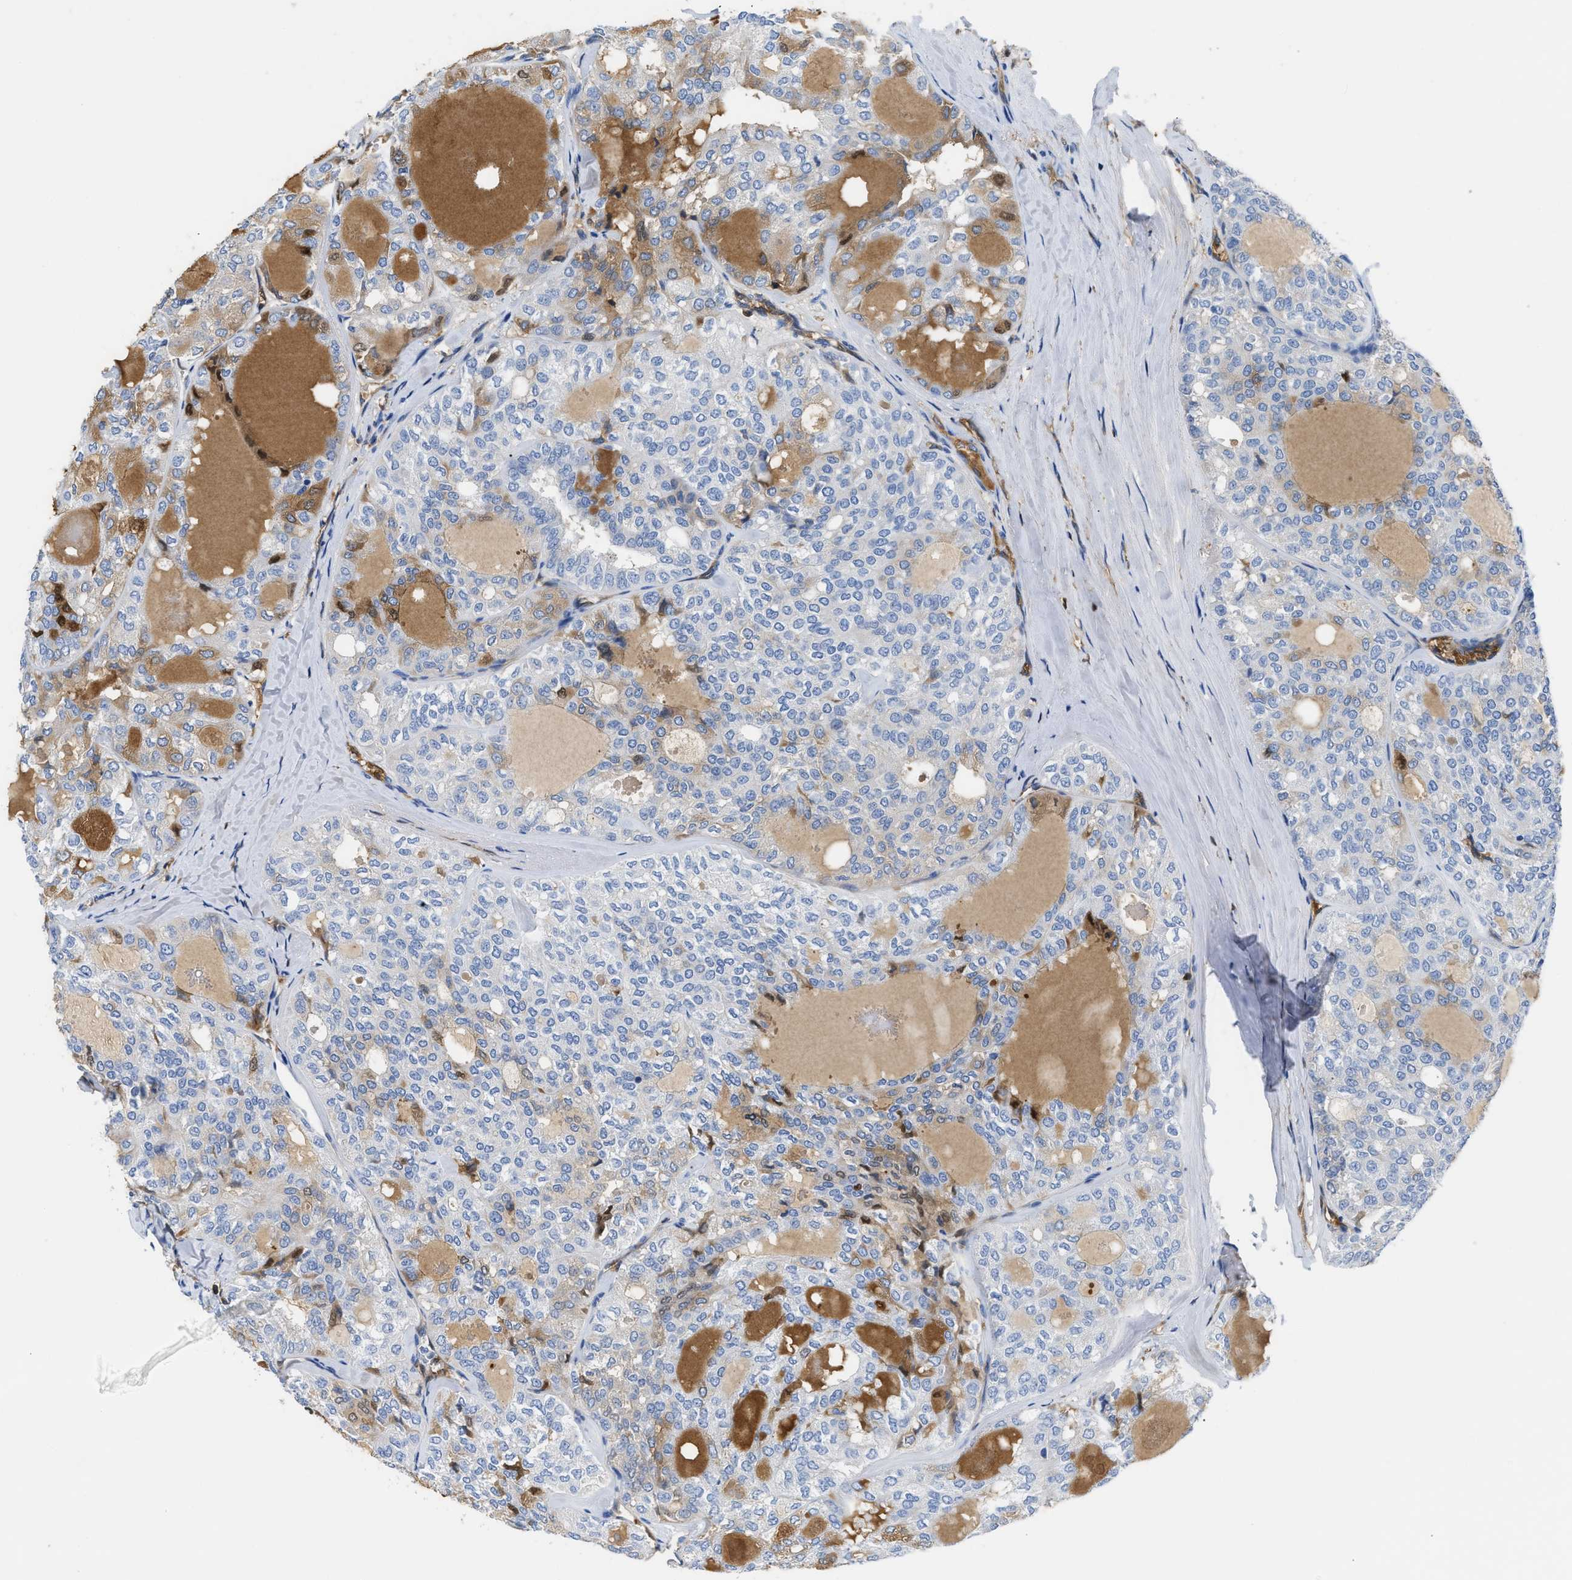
{"staining": {"intensity": "moderate", "quantity": "<25%", "location": "cytoplasmic/membranous"}, "tissue": "thyroid cancer", "cell_type": "Tumor cells", "image_type": "cancer", "snomed": [{"axis": "morphology", "description": "Follicular adenoma carcinoma, NOS"}, {"axis": "topography", "description": "Thyroid gland"}], "caption": "Immunohistochemical staining of thyroid cancer demonstrates low levels of moderate cytoplasmic/membranous protein expression in about <25% of tumor cells. The protein is shown in brown color, while the nuclei are stained blue.", "gene": "GC", "patient": {"sex": "male", "age": 75}}